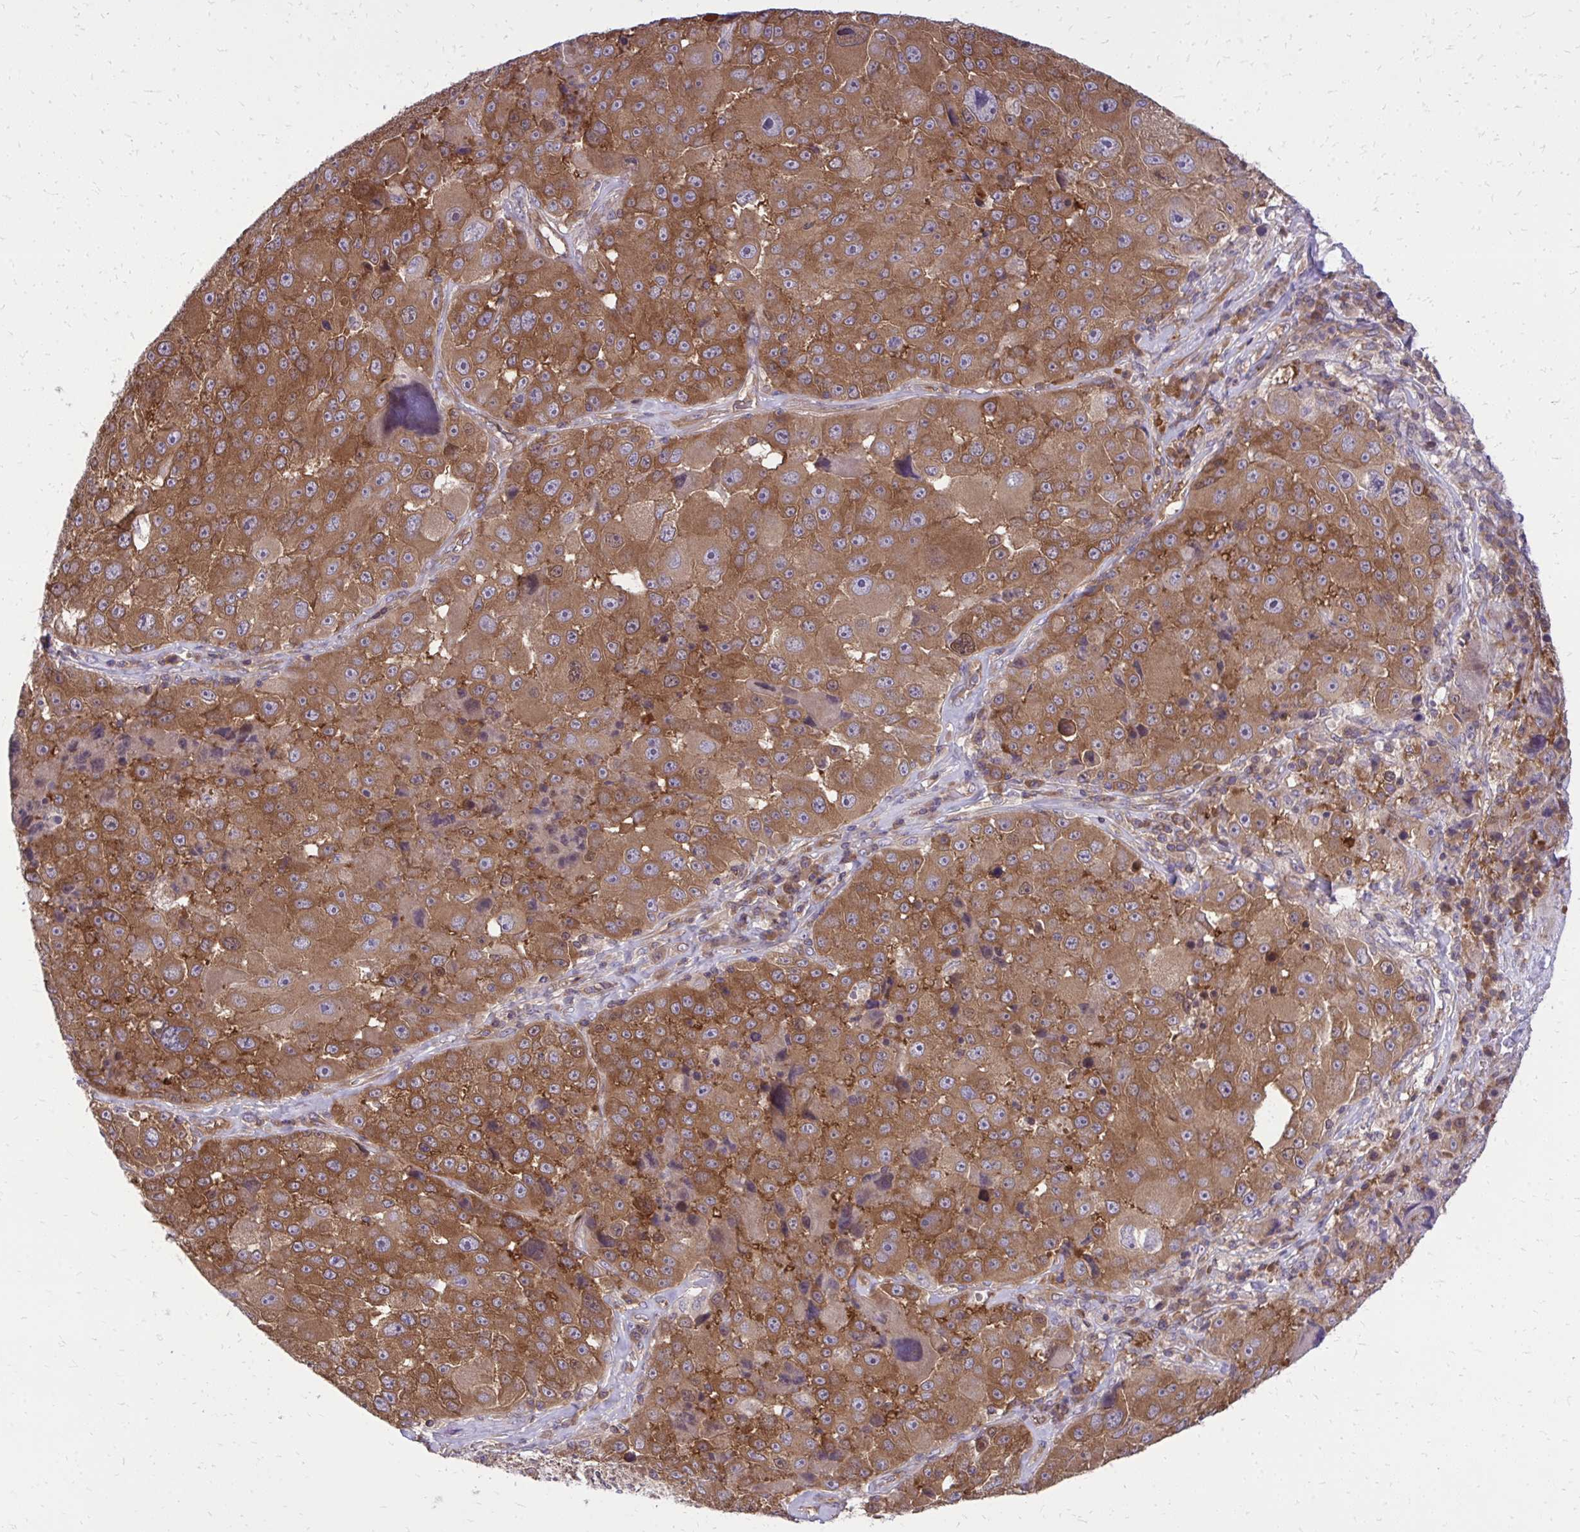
{"staining": {"intensity": "moderate", "quantity": ">75%", "location": "cytoplasmic/membranous"}, "tissue": "melanoma", "cell_type": "Tumor cells", "image_type": "cancer", "snomed": [{"axis": "morphology", "description": "Malignant melanoma, Metastatic site"}, {"axis": "topography", "description": "Lymph node"}], "caption": "Protein expression analysis of human malignant melanoma (metastatic site) reveals moderate cytoplasmic/membranous positivity in about >75% of tumor cells.", "gene": "PPP5C", "patient": {"sex": "male", "age": 62}}